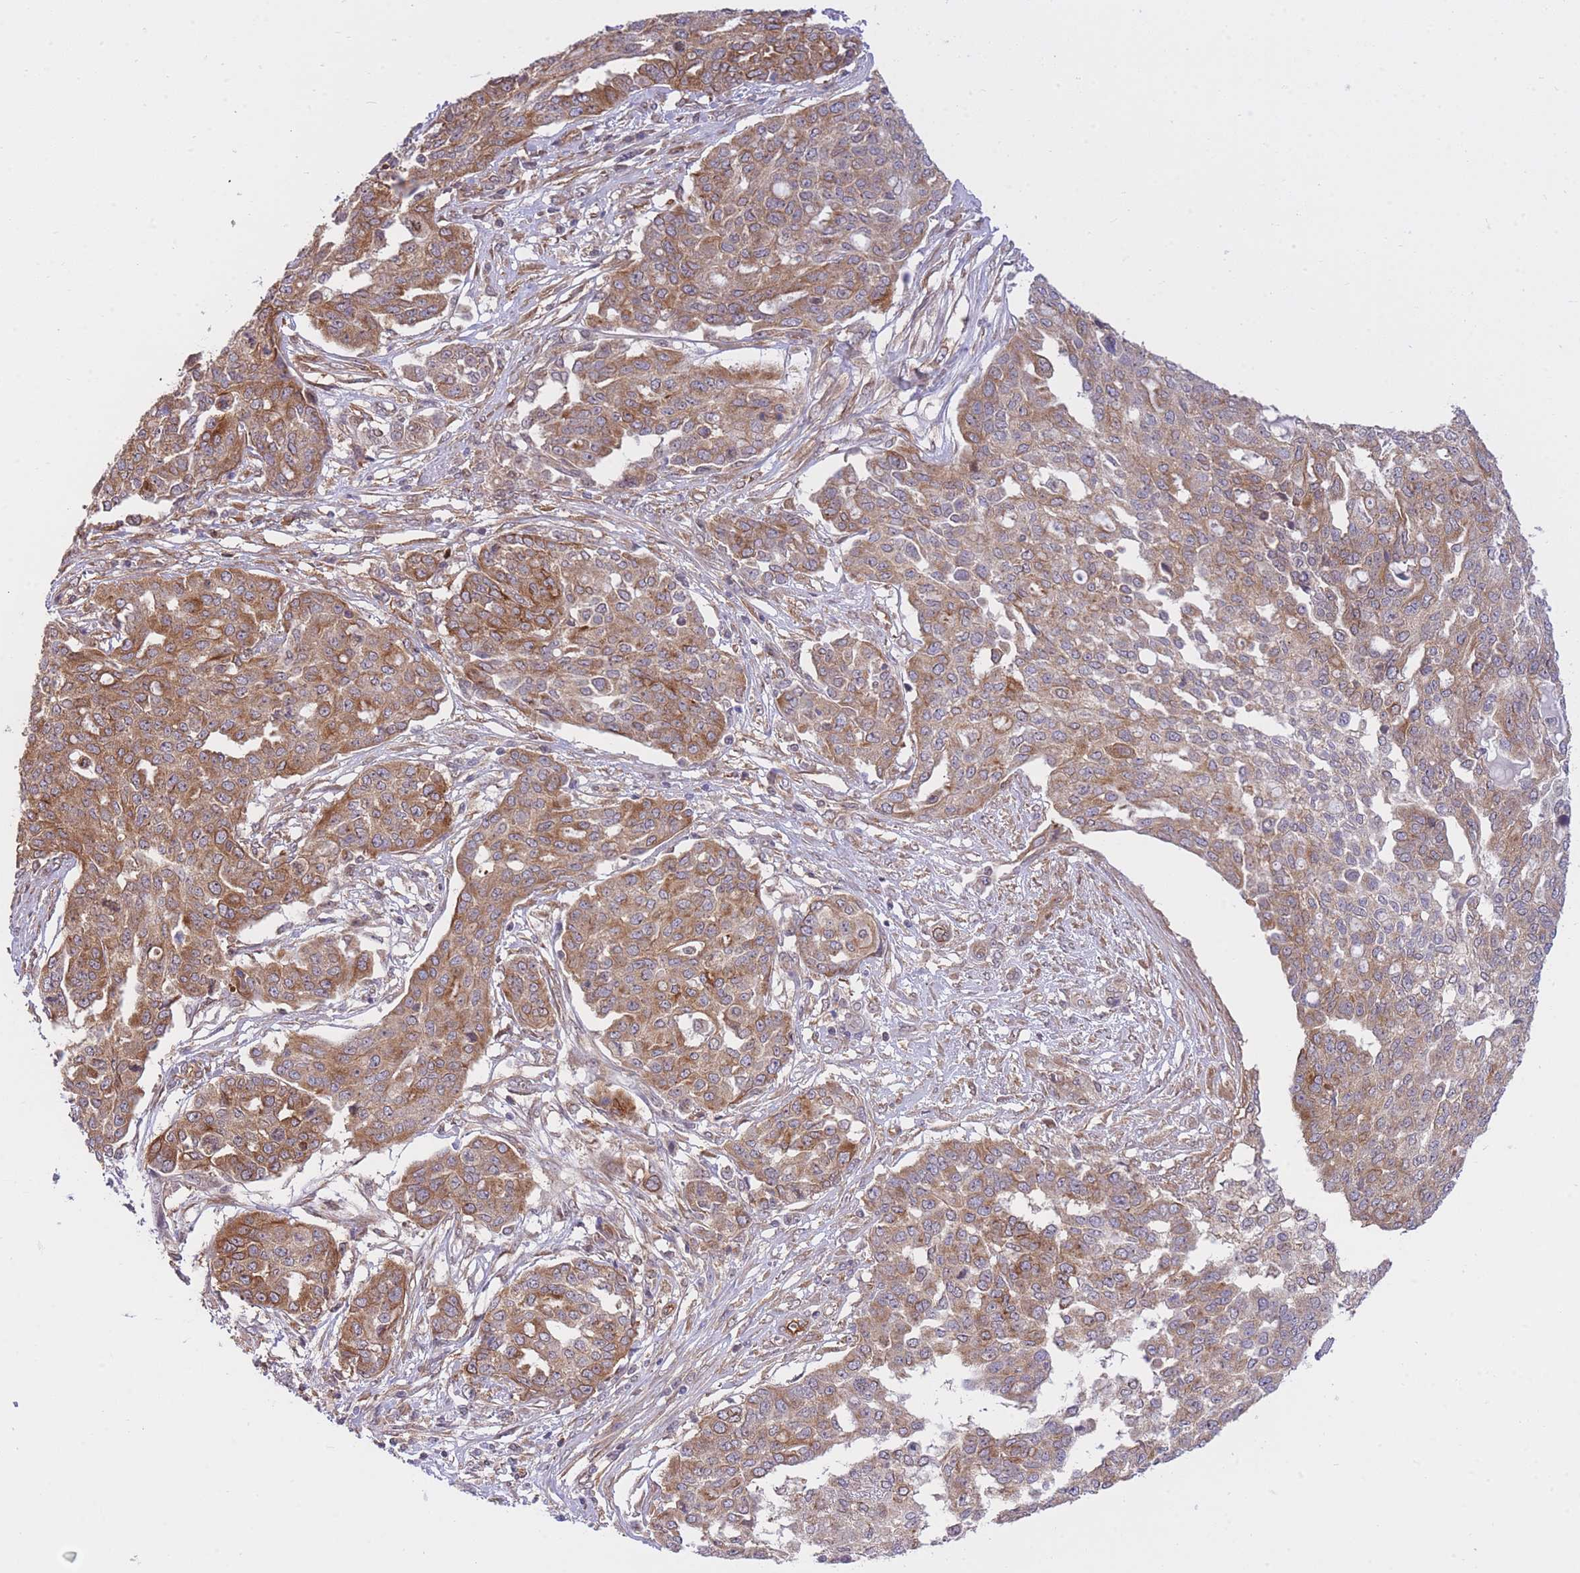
{"staining": {"intensity": "moderate", "quantity": ">75%", "location": "cytoplasmic/membranous"}, "tissue": "ovarian cancer", "cell_type": "Tumor cells", "image_type": "cancer", "snomed": [{"axis": "morphology", "description": "Cystadenocarcinoma, serous, NOS"}, {"axis": "topography", "description": "Soft tissue"}, {"axis": "topography", "description": "Ovary"}], "caption": "Tumor cells show moderate cytoplasmic/membranous positivity in about >75% of cells in ovarian cancer. The staining was performed using DAB (3,3'-diaminobenzidine) to visualize the protein expression in brown, while the nuclei were stained in blue with hematoxylin (Magnification: 20x).", "gene": "EXOSC8", "patient": {"sex": "female", "age": 57}}